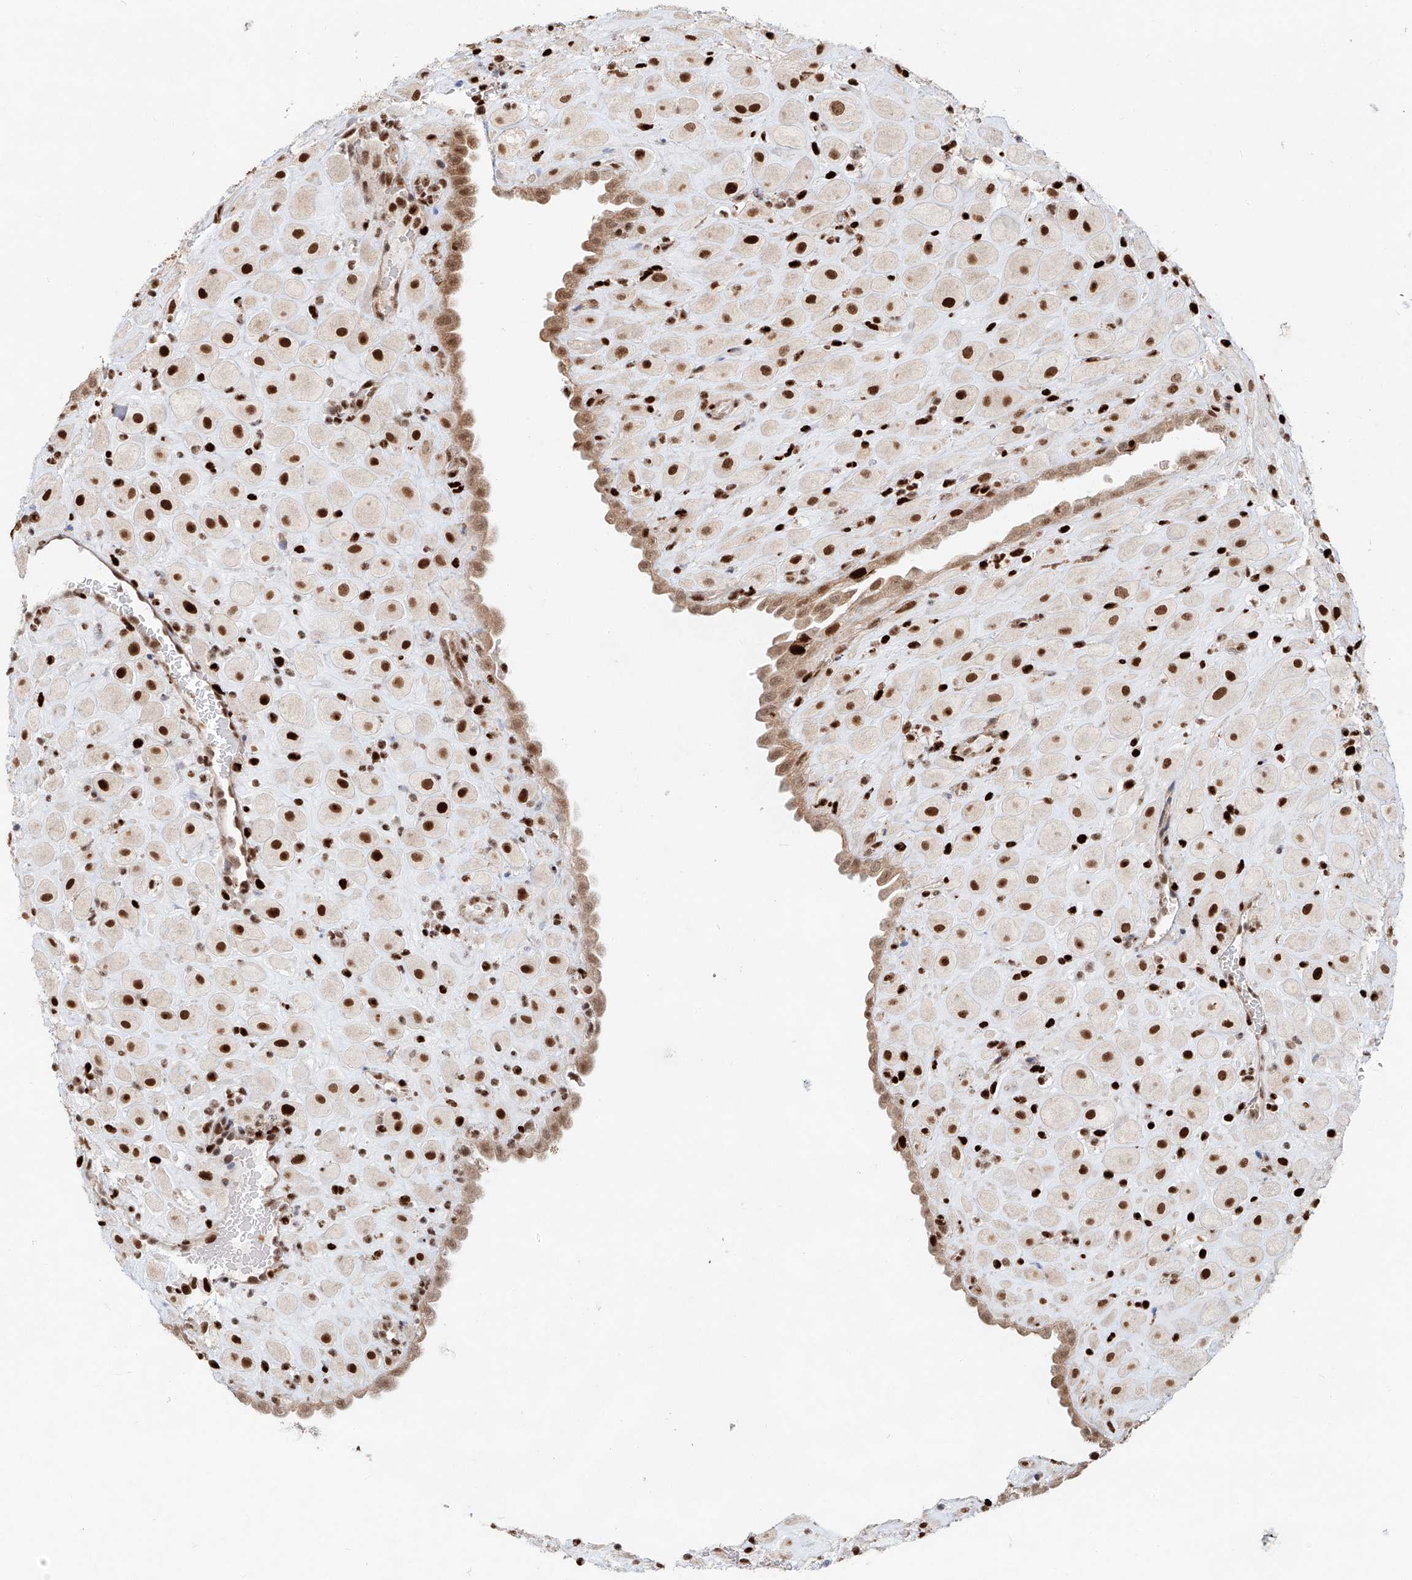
{"staining": {"intensity": "strong", "quantity": ">75%", "location": "nuclear"}, "tissue": "placenta", "cell_type": "Decidual cells", "image_type": "normal", "snomed": [{"axis": "morphology", "description": "Normal tissue, NOS"}, {"axis": "topography", "description": "Placenta"}], "caption": "Protein expression analysis of normal placenta exhibits strong nuclear staining in about >75% of decidual cells.", "gene": "DZIP1L", "patient": {"sex": "female", "age": 35}}